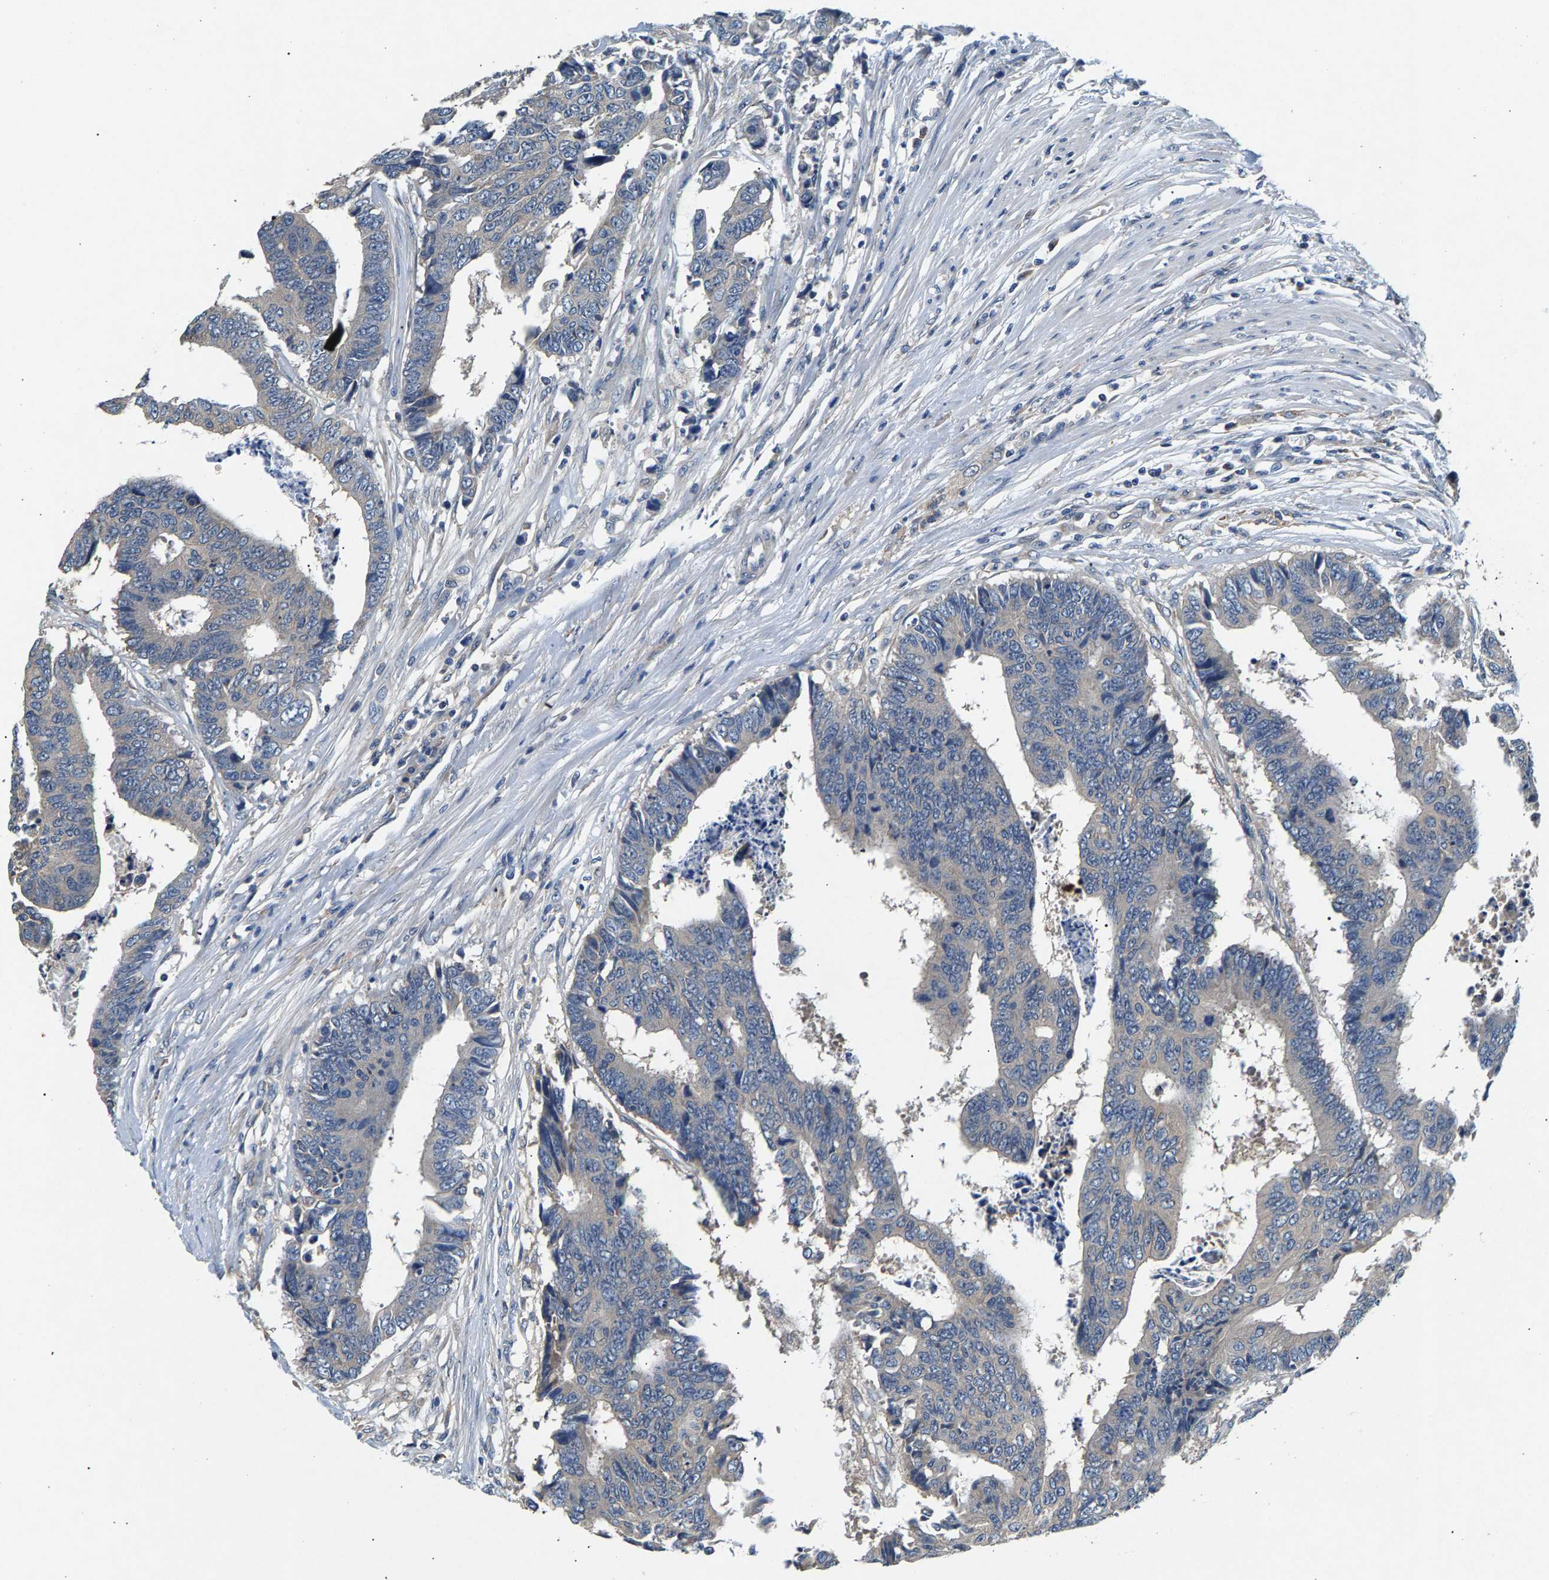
{"staining": {"intensity": "negative", "quantity": "none", "location": "none"}, "tissue": "colorectal cancer", "cell_type": "Tumor cells", "image_type": "cancer", "snomed": [{"axis": "morphology", "description": "Adenocarcinoma, NOS"}, {"axis": "topography", "description": "Rectum"}], "caption": "High magnification brightfield microscopy of colorectal cancer (adenocarcinoma) stained with DAB (3,3'-diaminobenzidine) (brown) and counterstained with hematoxylin (blue): tumor cells show no significant staining.", "gene": "NT5C", "patient": {"sex": "male", "age": 84}}